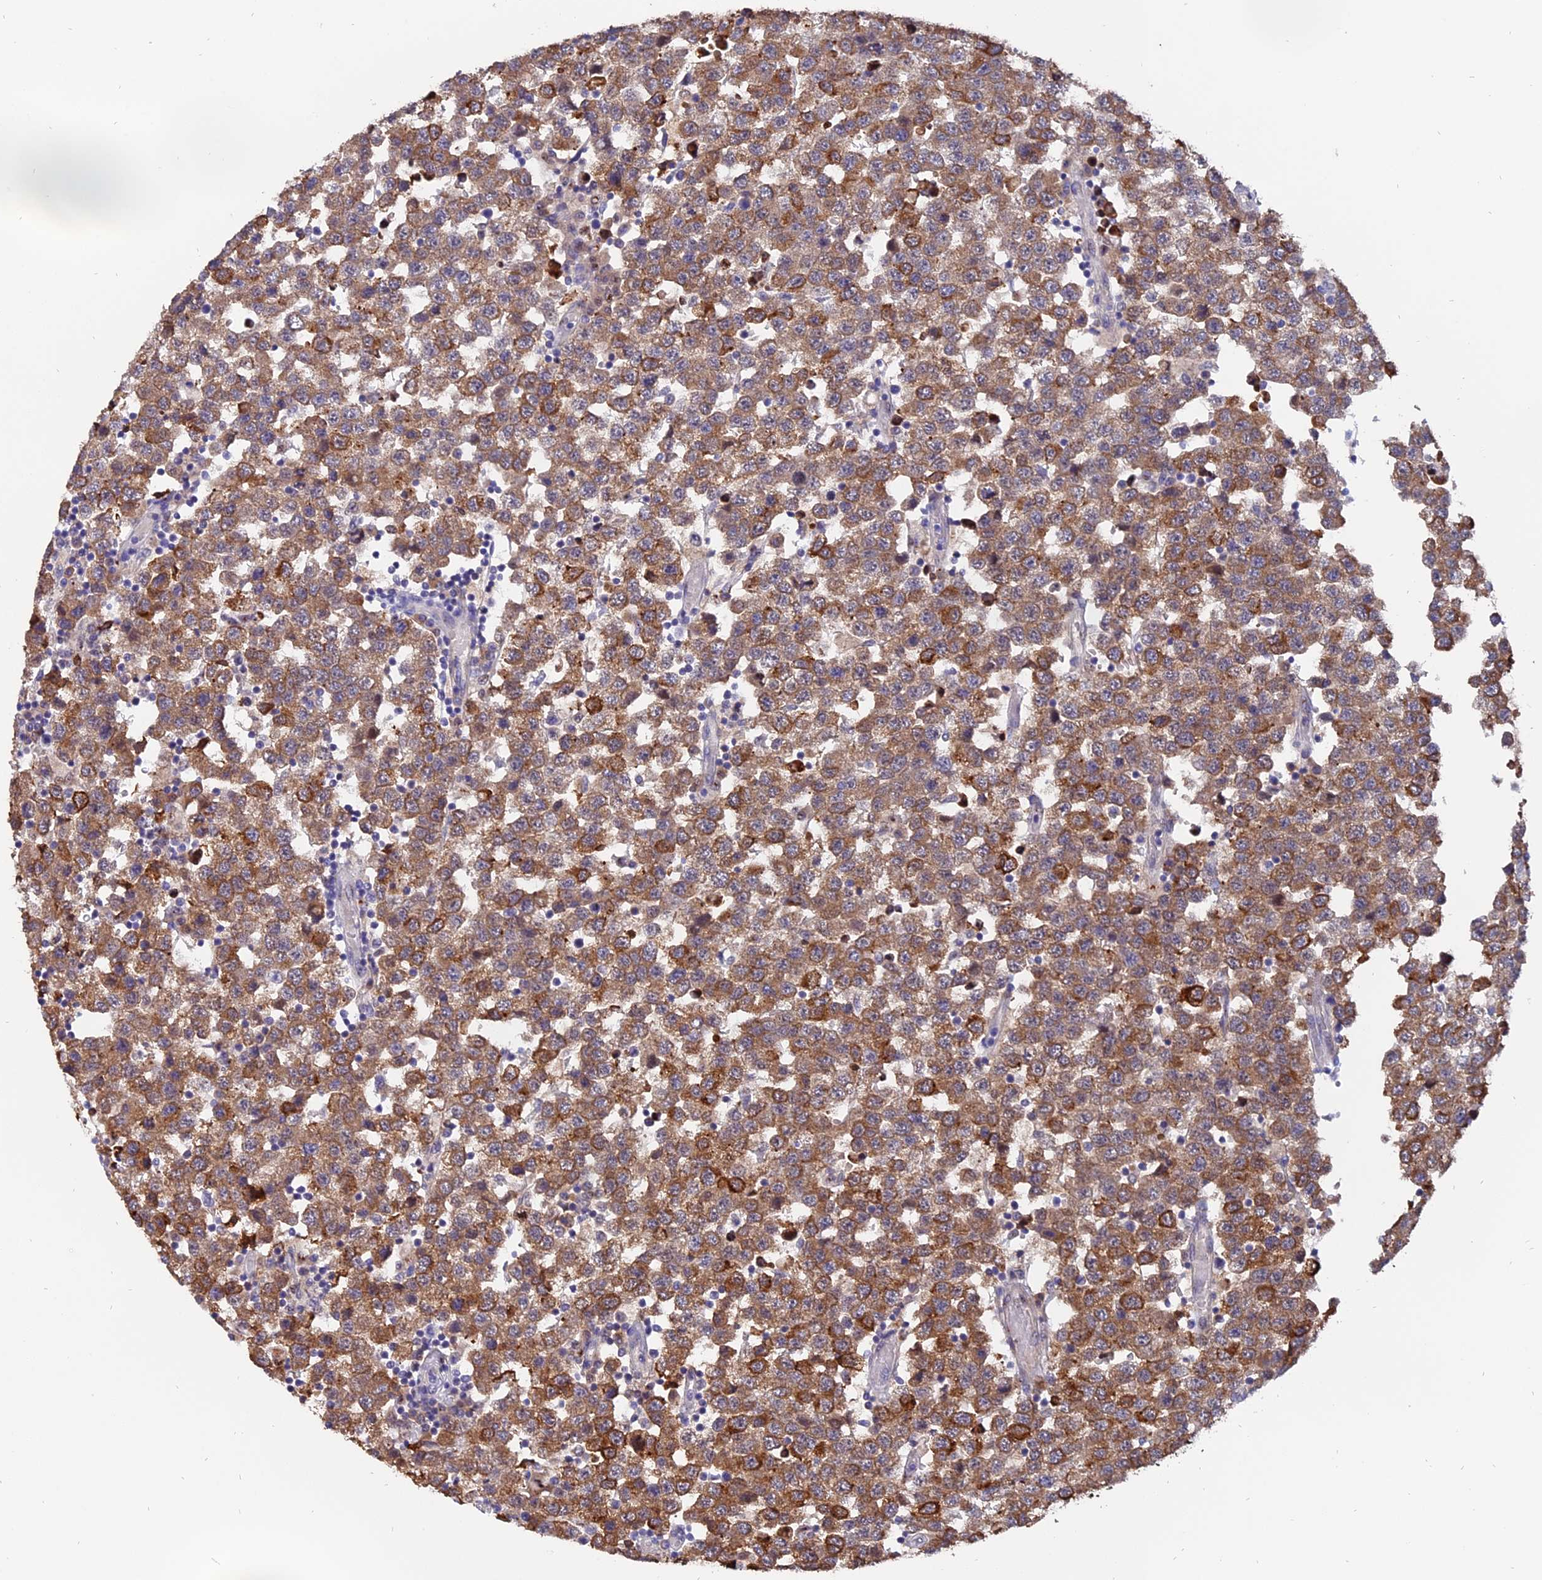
{"staining": {"intensity": "moderate", "quantity": ">75%", "location": "cytoplasmic/membranous"}, "tissue": "testis cancer", "cell_type": "Tumor cells", "image_type": "cancer", "snomed": [{"axis": "morphology", "description": "Seminoma, NOS"}, {"axis": "topography", "description": "Testis"}], "caption": "Protein staining shows moderate cytoplasmic/membranous positivity in about >75% of tumor cells in testis cancer (seminoma). The protein of interest is stained brown, and the nuclei are stained in blue (DAB (3,3'-diaminobenzidine) IHC with brightfield microscopy, high magnification).", "gene": "FAM118B", "patient": {"sex": "male", "age": 34}}